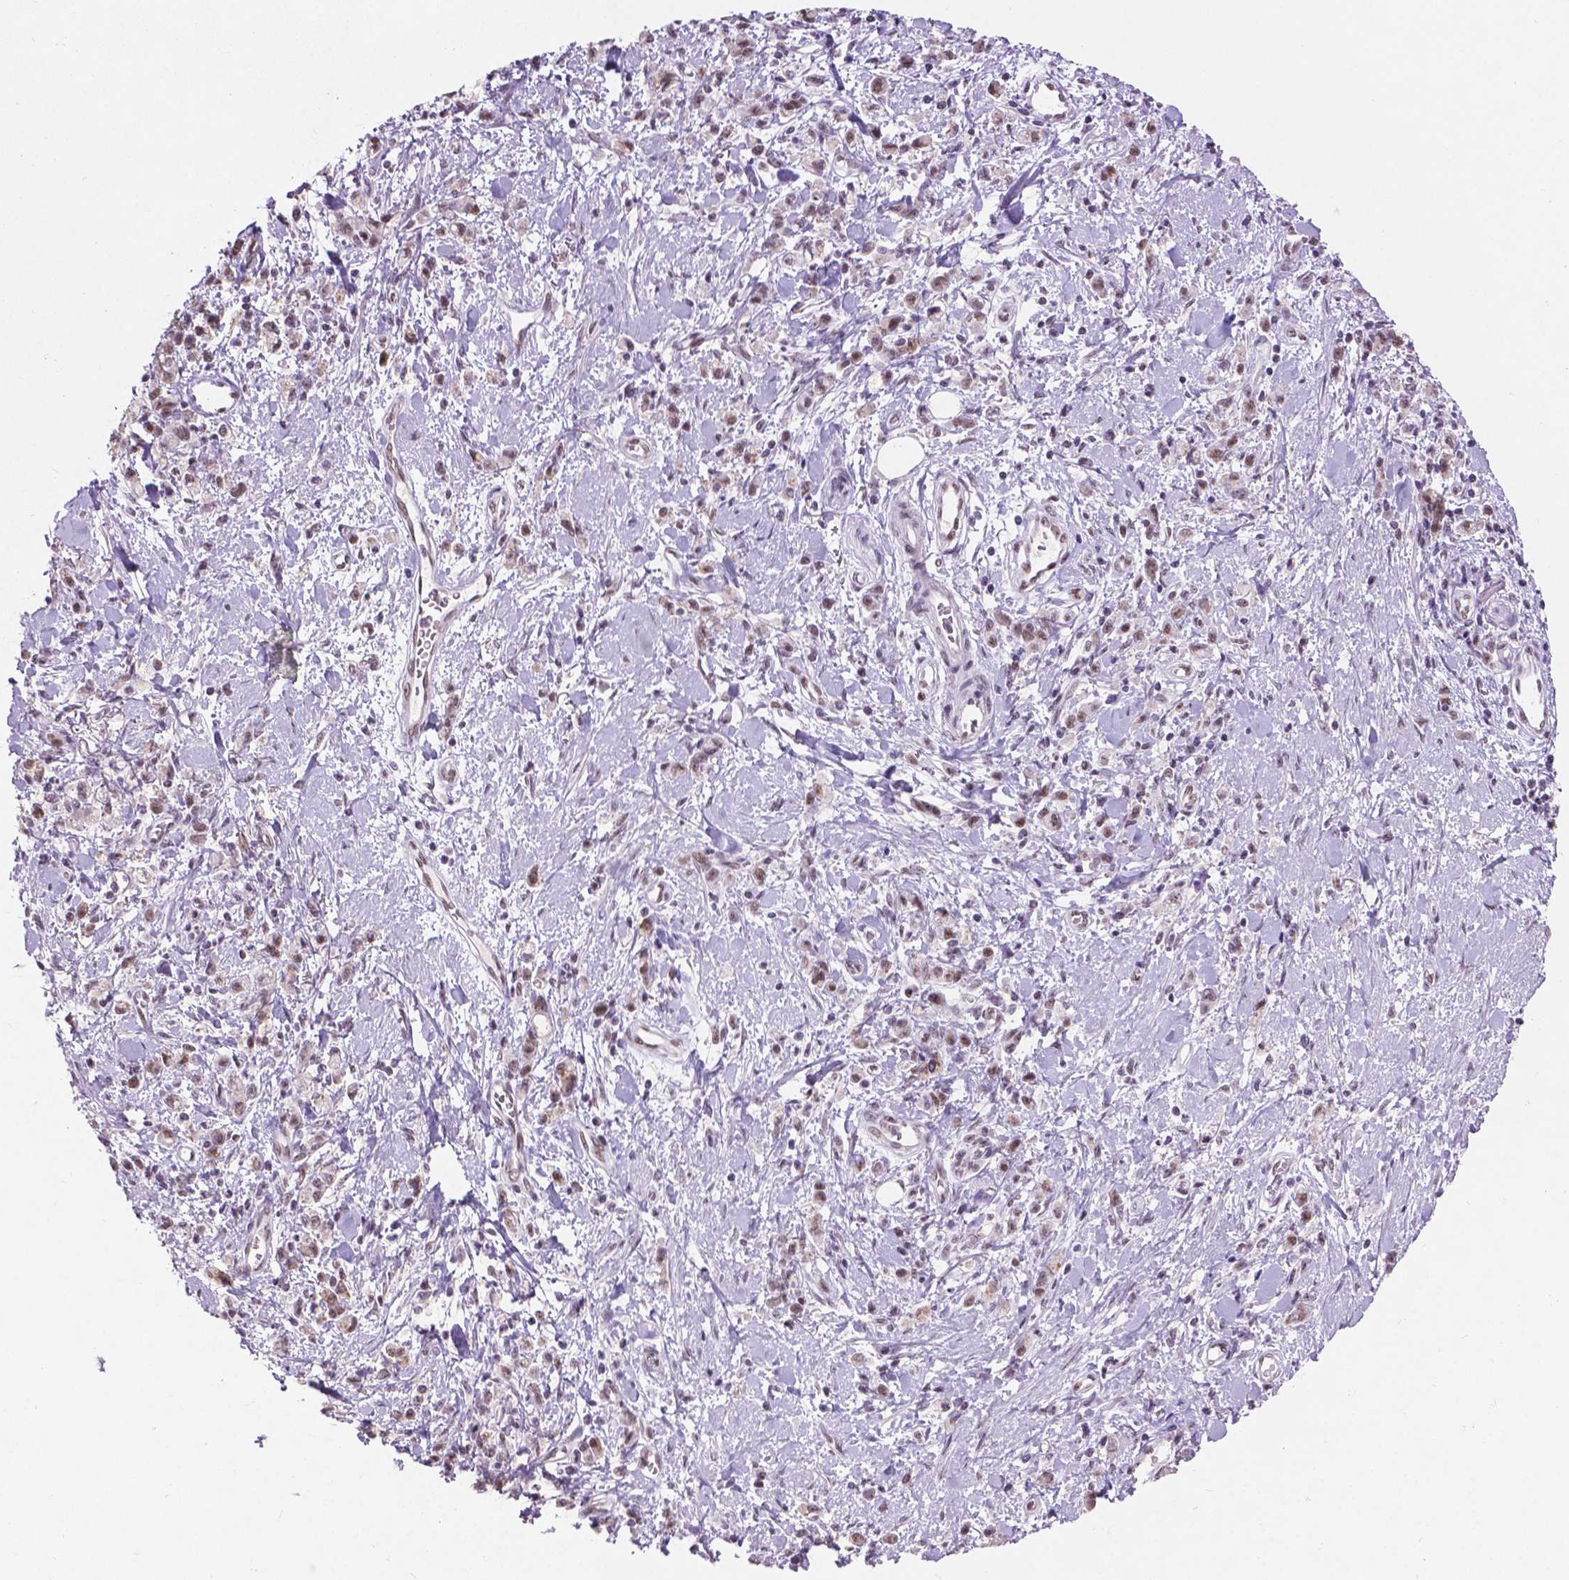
{"staining": {"intensity": "weak", "quantity": ">75%", "location": "nuclear"}, "tissue": "stomach cancer", "cell_type": "Tumor cells", "image_type": "cancer", "snomed": [{"axis": "morphology", "description": "Adenocarcinoma, NOS"}, {"axis": "topography", "description": "Stomach"}], "caption": "Immunohistochemistry micrograph of adenocarcinoma (stomach) stained for a protein (brown), which displays low levels of weak nuclear positivity in approximately >75% of tumor cells.", "gene": "COIL", "patient": {"sex": "male", "age": 77}}